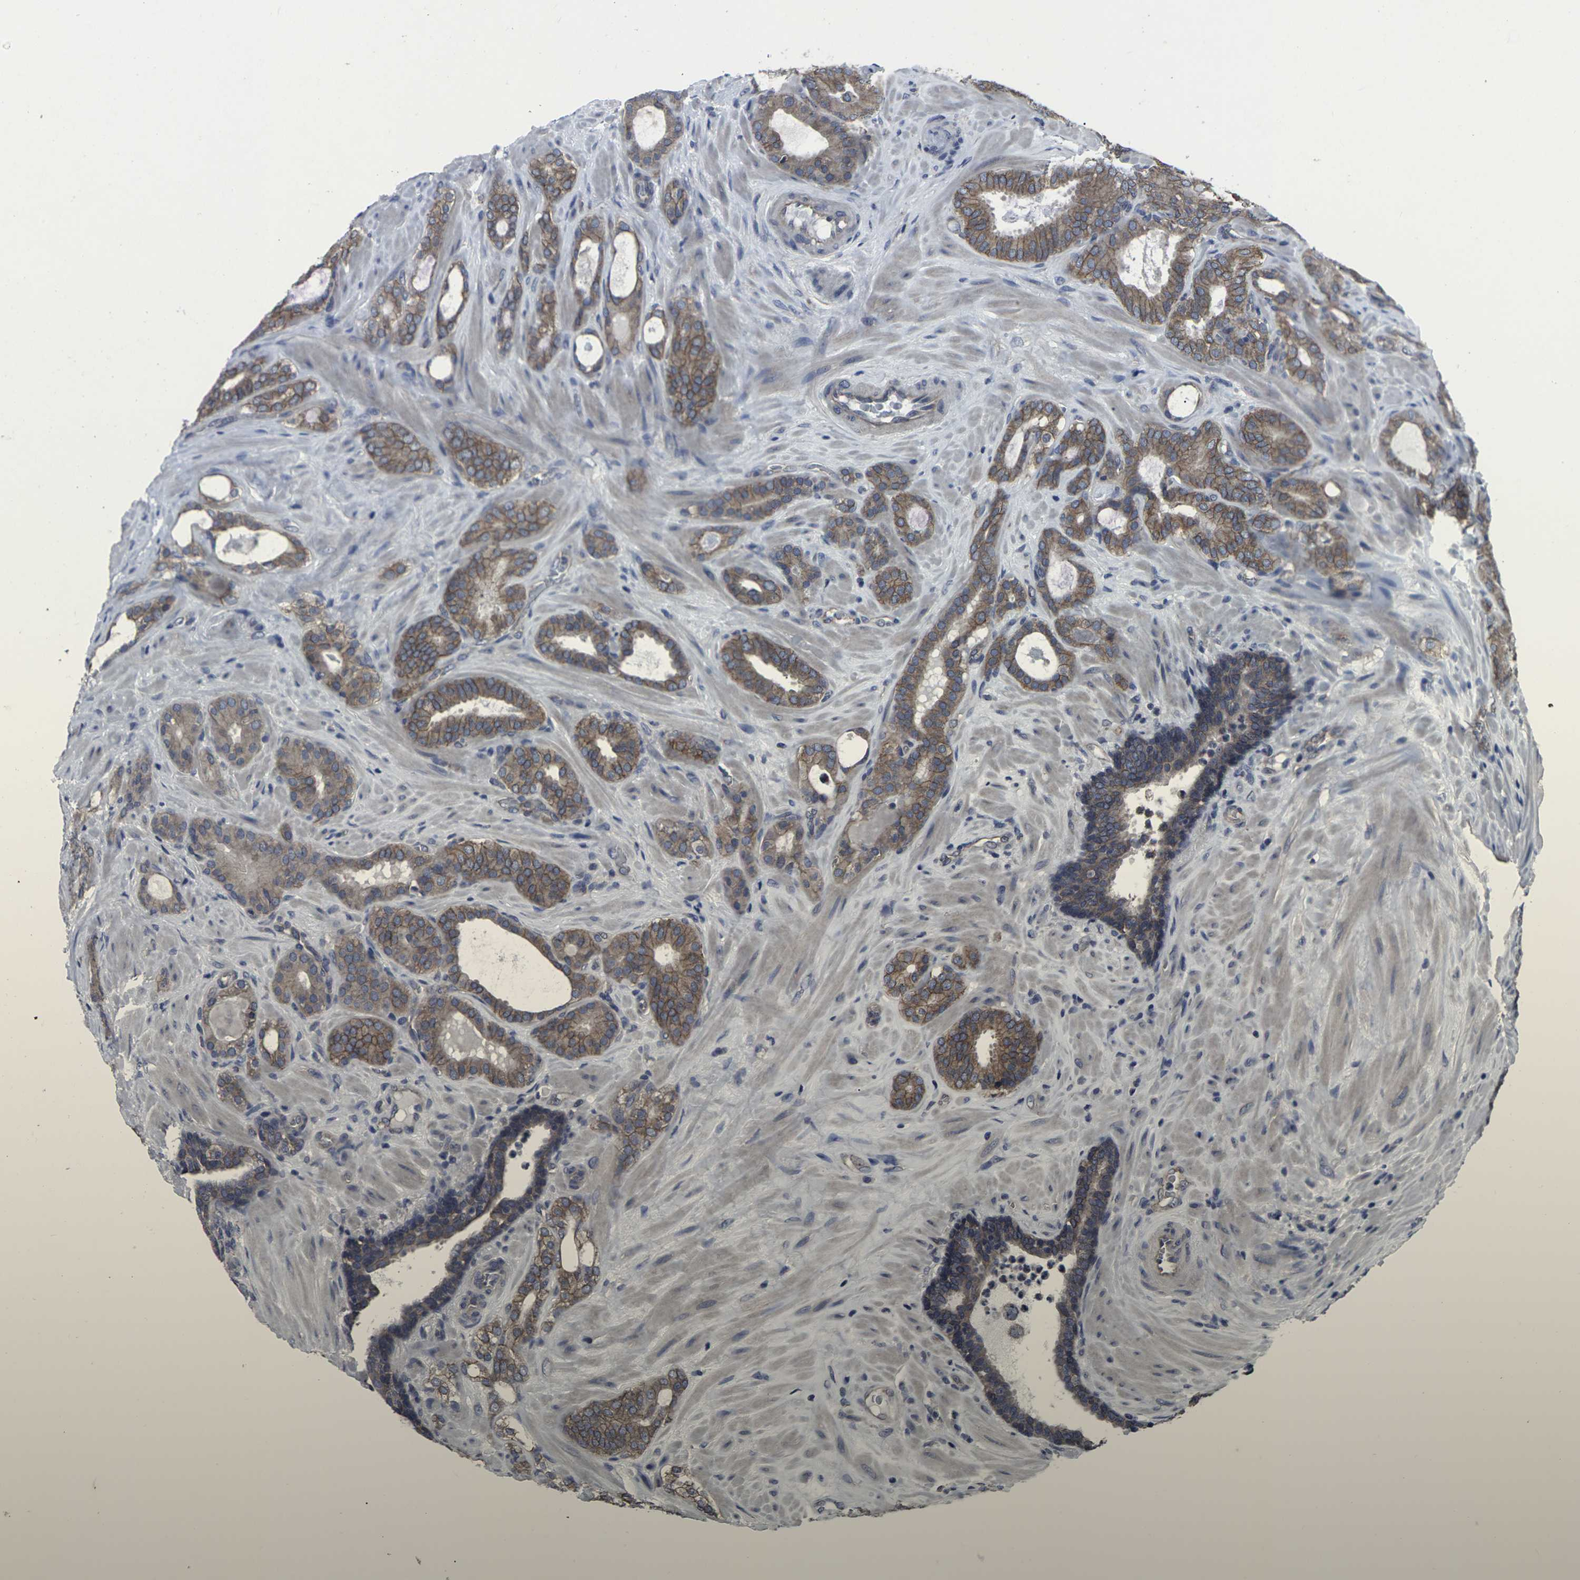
{"staining": {"intensity": "moderate", "quantity": ">75%", "location": "cytoplasmic/membranous"}, "tissue": "prostate cancer", "cell_type": "Tumor cells", "image_type": "cancer", "snomed": [{"axis": "morphology", "description": "Adenocarcinoma, Low grade"}, {"axis": "topography", "description": "Prostate"}], "caption": "There is medium levels of moderate cytoplasmic/membranous positivity in tumor cells of prostate cancer, as demonstrated by immunohistochemical staining (brown color).", "gene": "MAPKAPK2", "patient": {"sex": "male", "age": 63}}